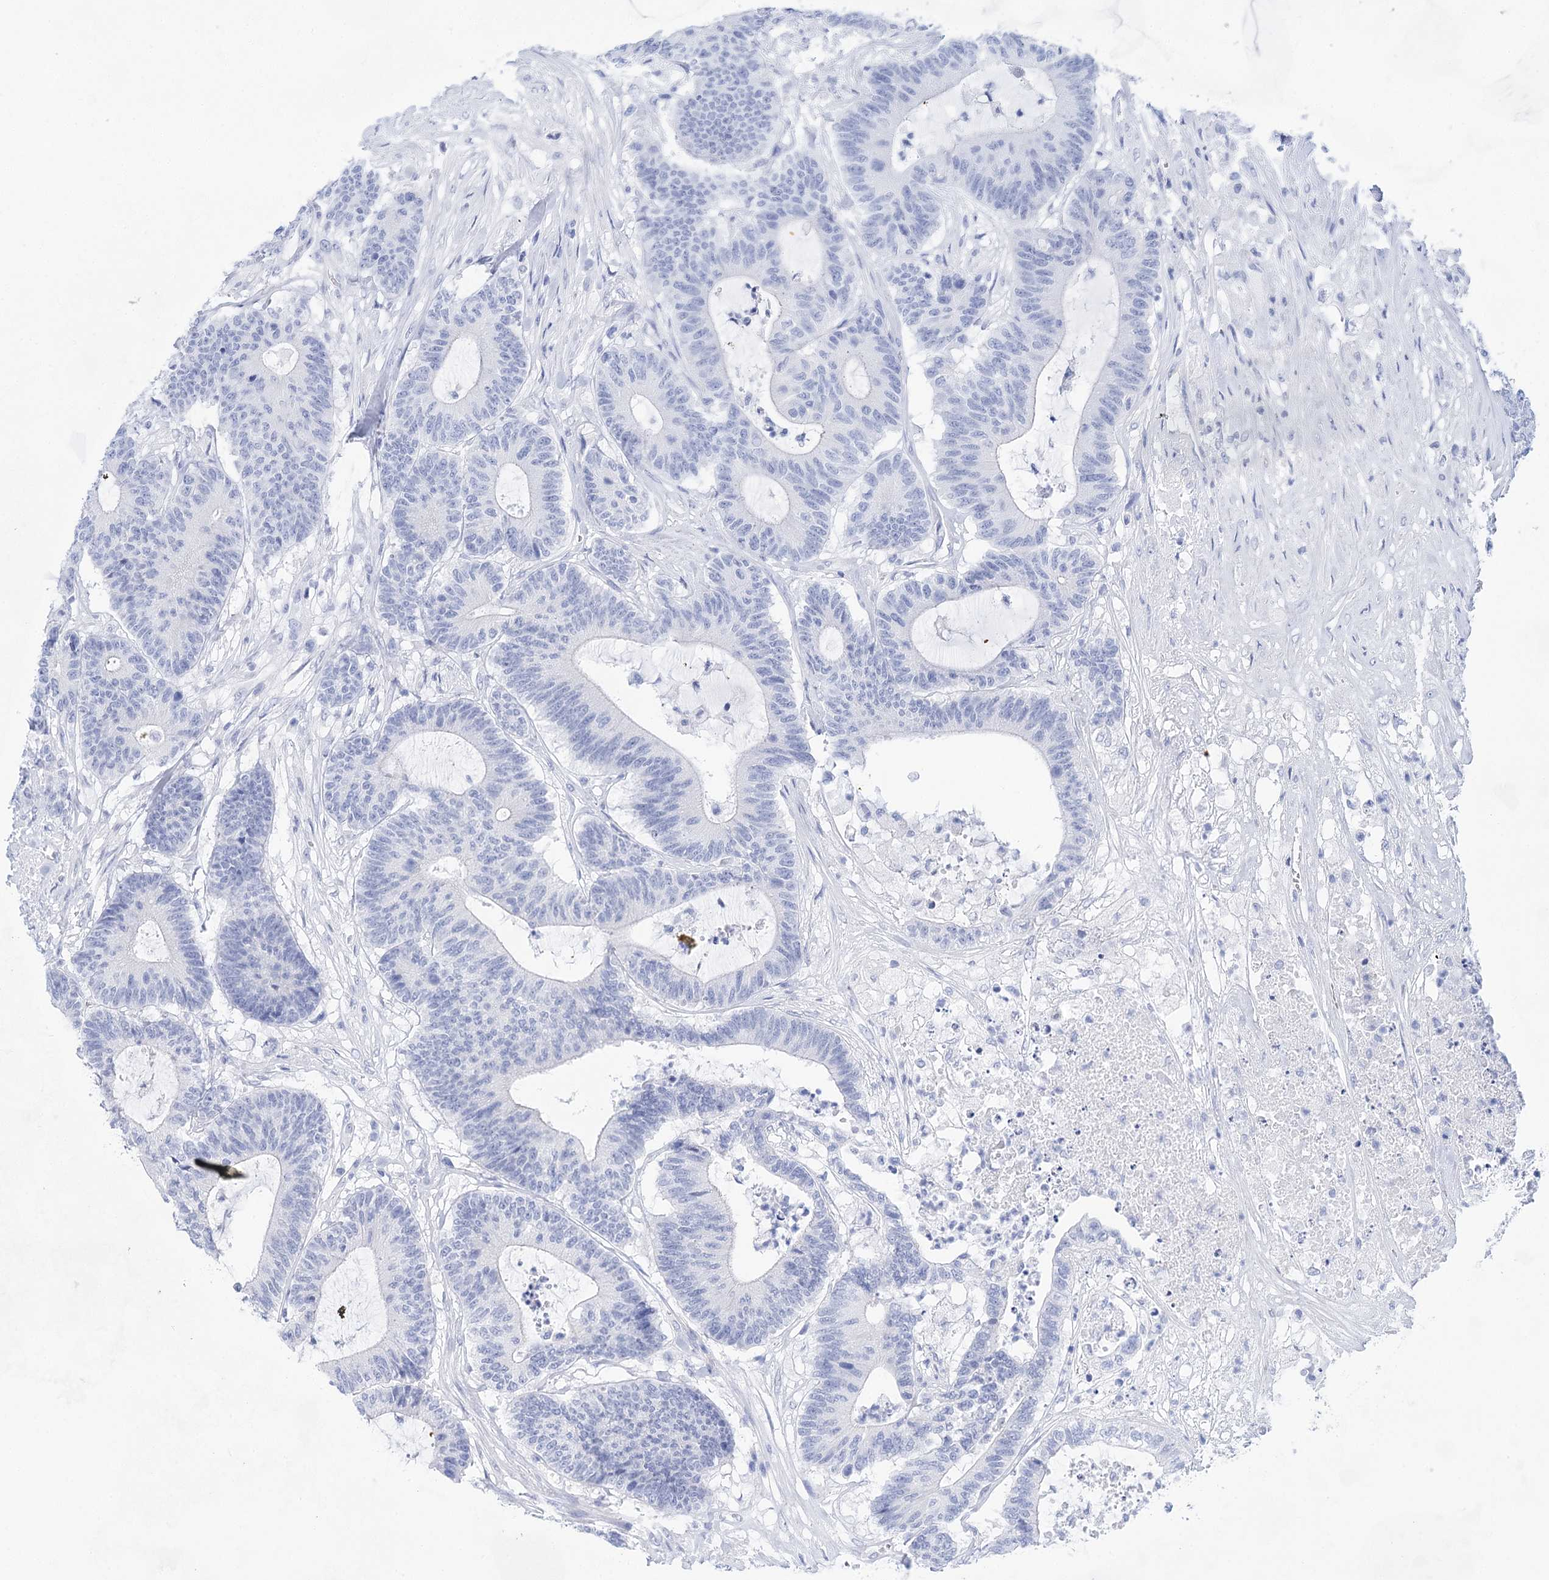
{"staining": {"intensity": "negative", "quantity": "none", "location": "none"}, "tissue": "colorectal cancer", "cell_type": "Tumor cells", "image_type": "cancer", "snomed": [{"axis": "morphology", "description": "Adenocarcinoma, NOS"}, {"axis": "topography", "description": "Colon"}], "caption": "Colorectal adenocarcinoma stained for a protein using IHC reveals no expression tumor cells.", "gene": "LALBA", "patient": {"sex": "female", "age": 84}}